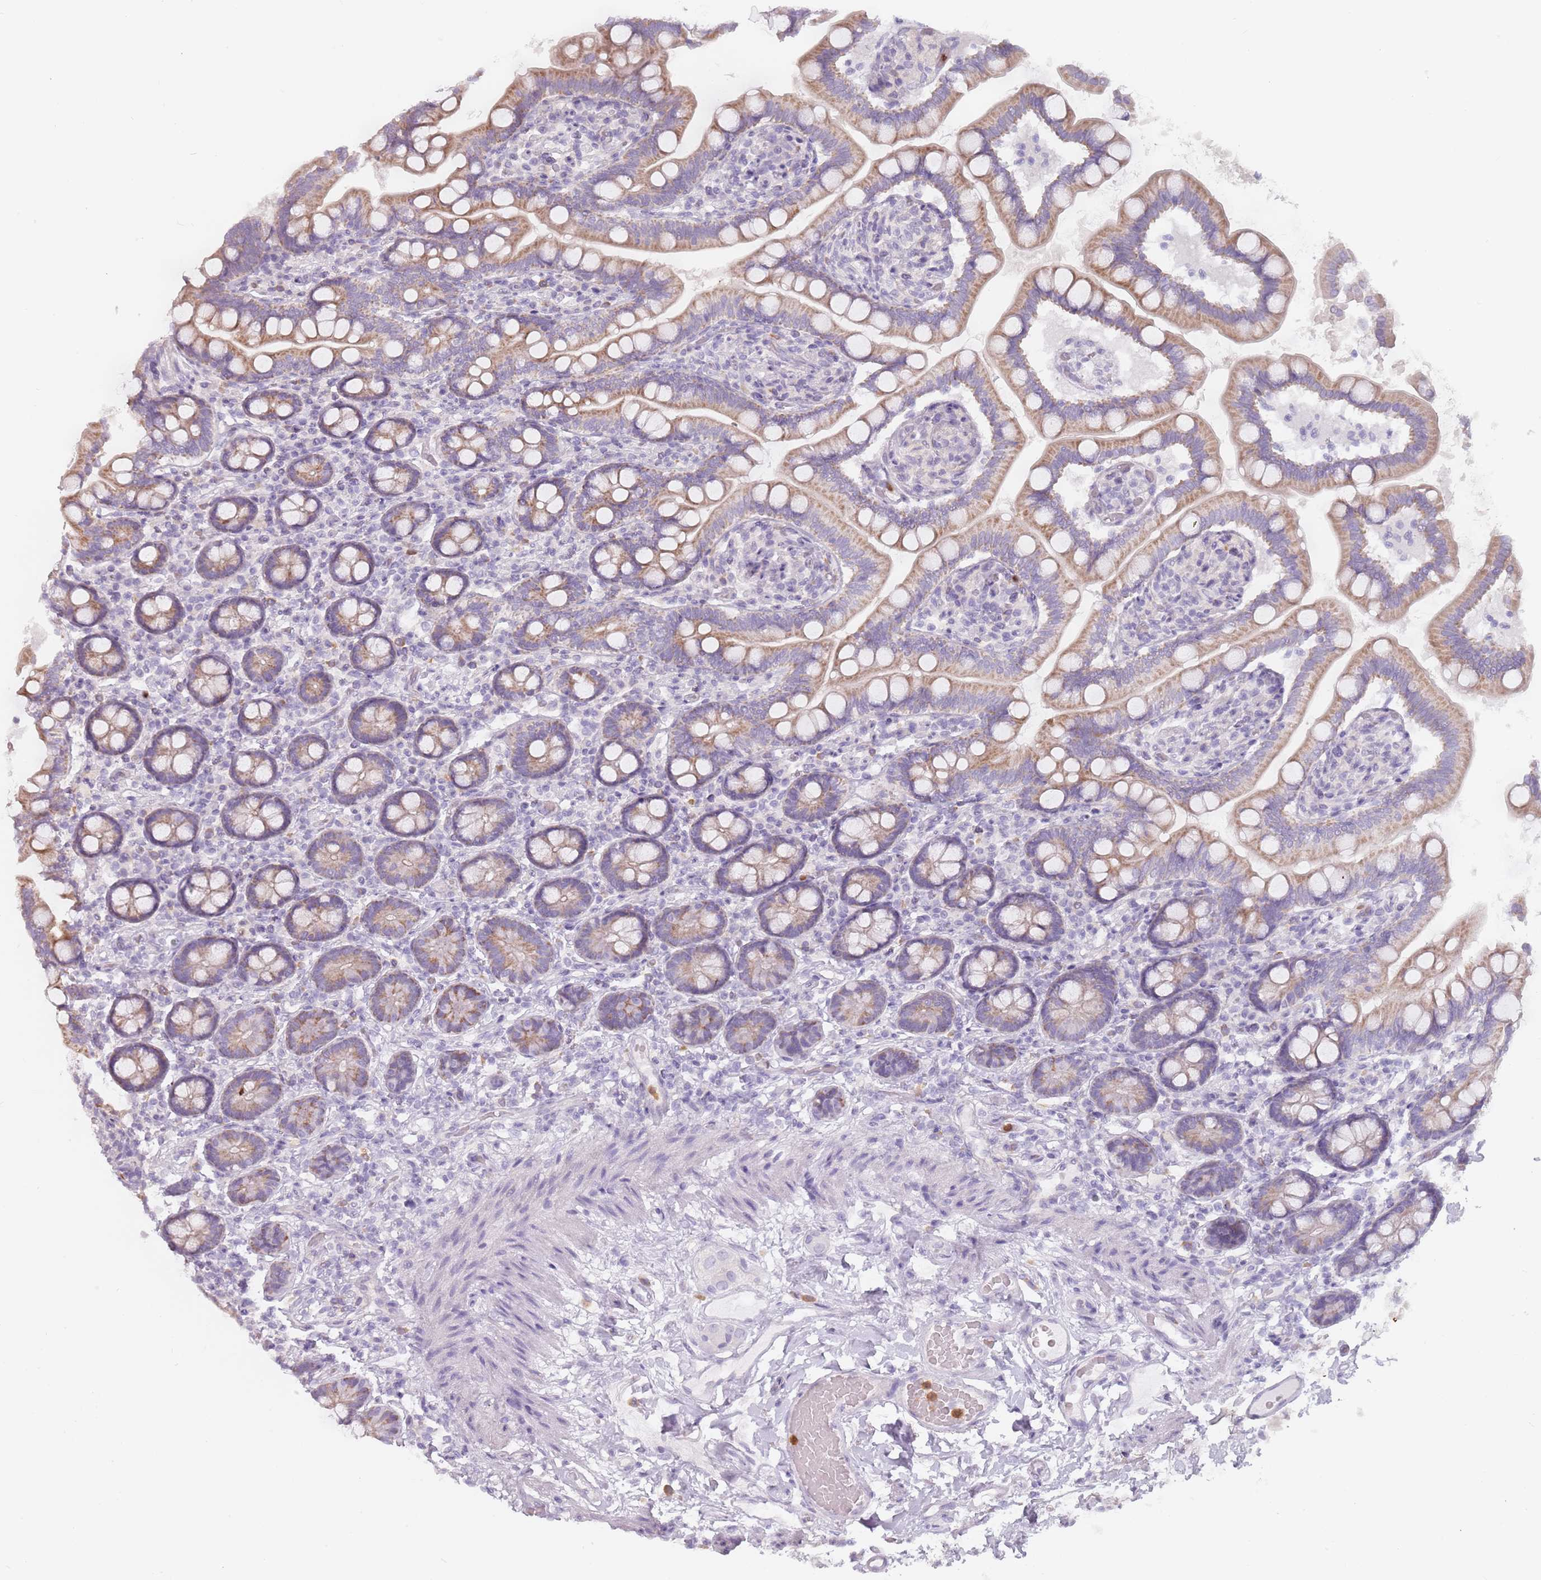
{"staining": {"intensity": "moderate", "quantity": "25%-75%", "location": "cytoplasmic/membranous"}, "tissue": "small intestine", "cell_type": "Glandular cells", "image_type": "normal", "snomed": [{"axis": "morphology", "description": "Normal tissue, NOS"}, {"axis": "topography", "description": "Small intestine"}], "caption": "Protein staining of unremarkable small intestine demonstrates moderate cytoplasmic/membranous positivity in approximately 25%-75% of glandular cells.", "gene": "ZNF584", "patient": {"sex": "female", "age": 64}}